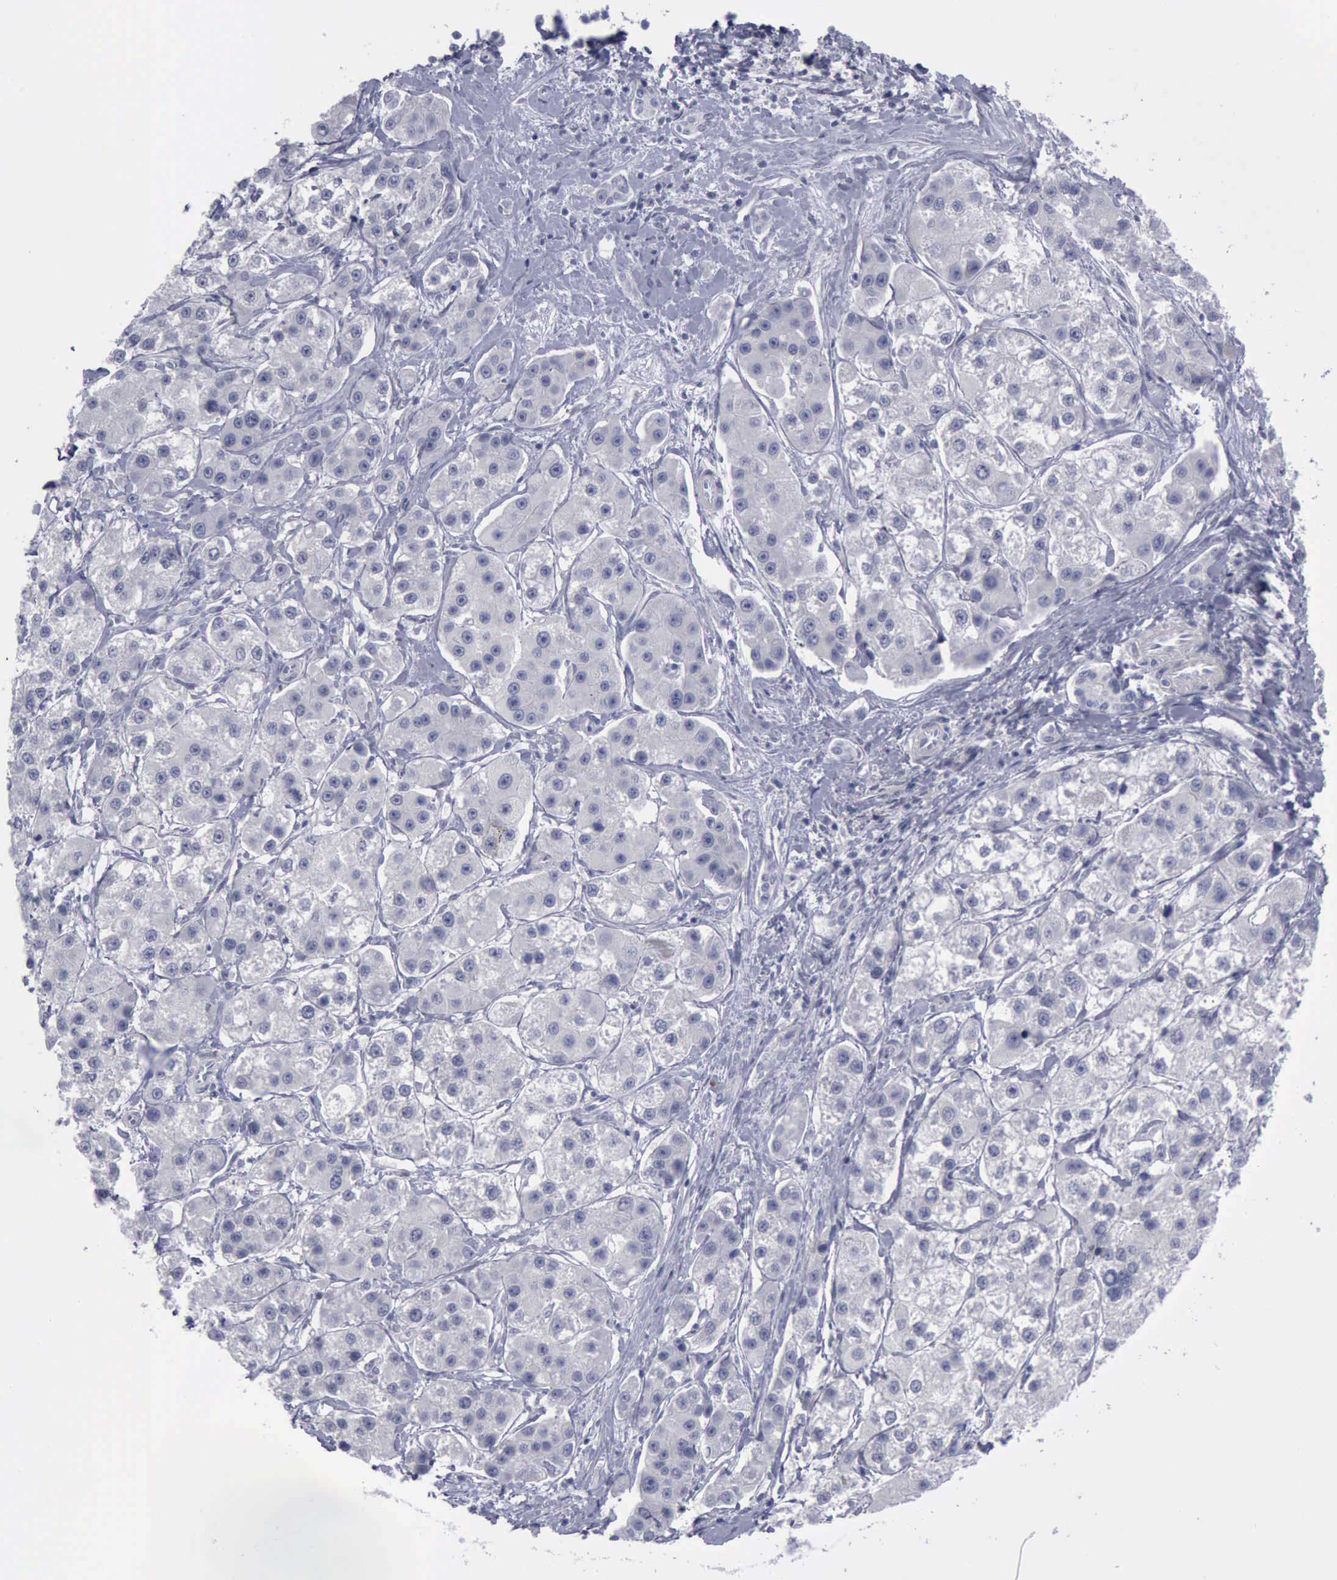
{"staining": {"intensity": "negative", "quantity": "none", "location": "none"}, "tissue": "liver cancer", "cell_type": "Tumor cells", "image_type": "cancer", "snomed": [{"axis": "morphology", "description": "Carcinoma, Hepatocellular, NOS"}, {"axis": "topography", "description": "Liver"}], "caption": "This is an immunohistochemistry micrograph of human liver cancer. There is no expression in tumor cells.", "gene": "KRT13", "patient": {"sex": "female", "age": 85}}